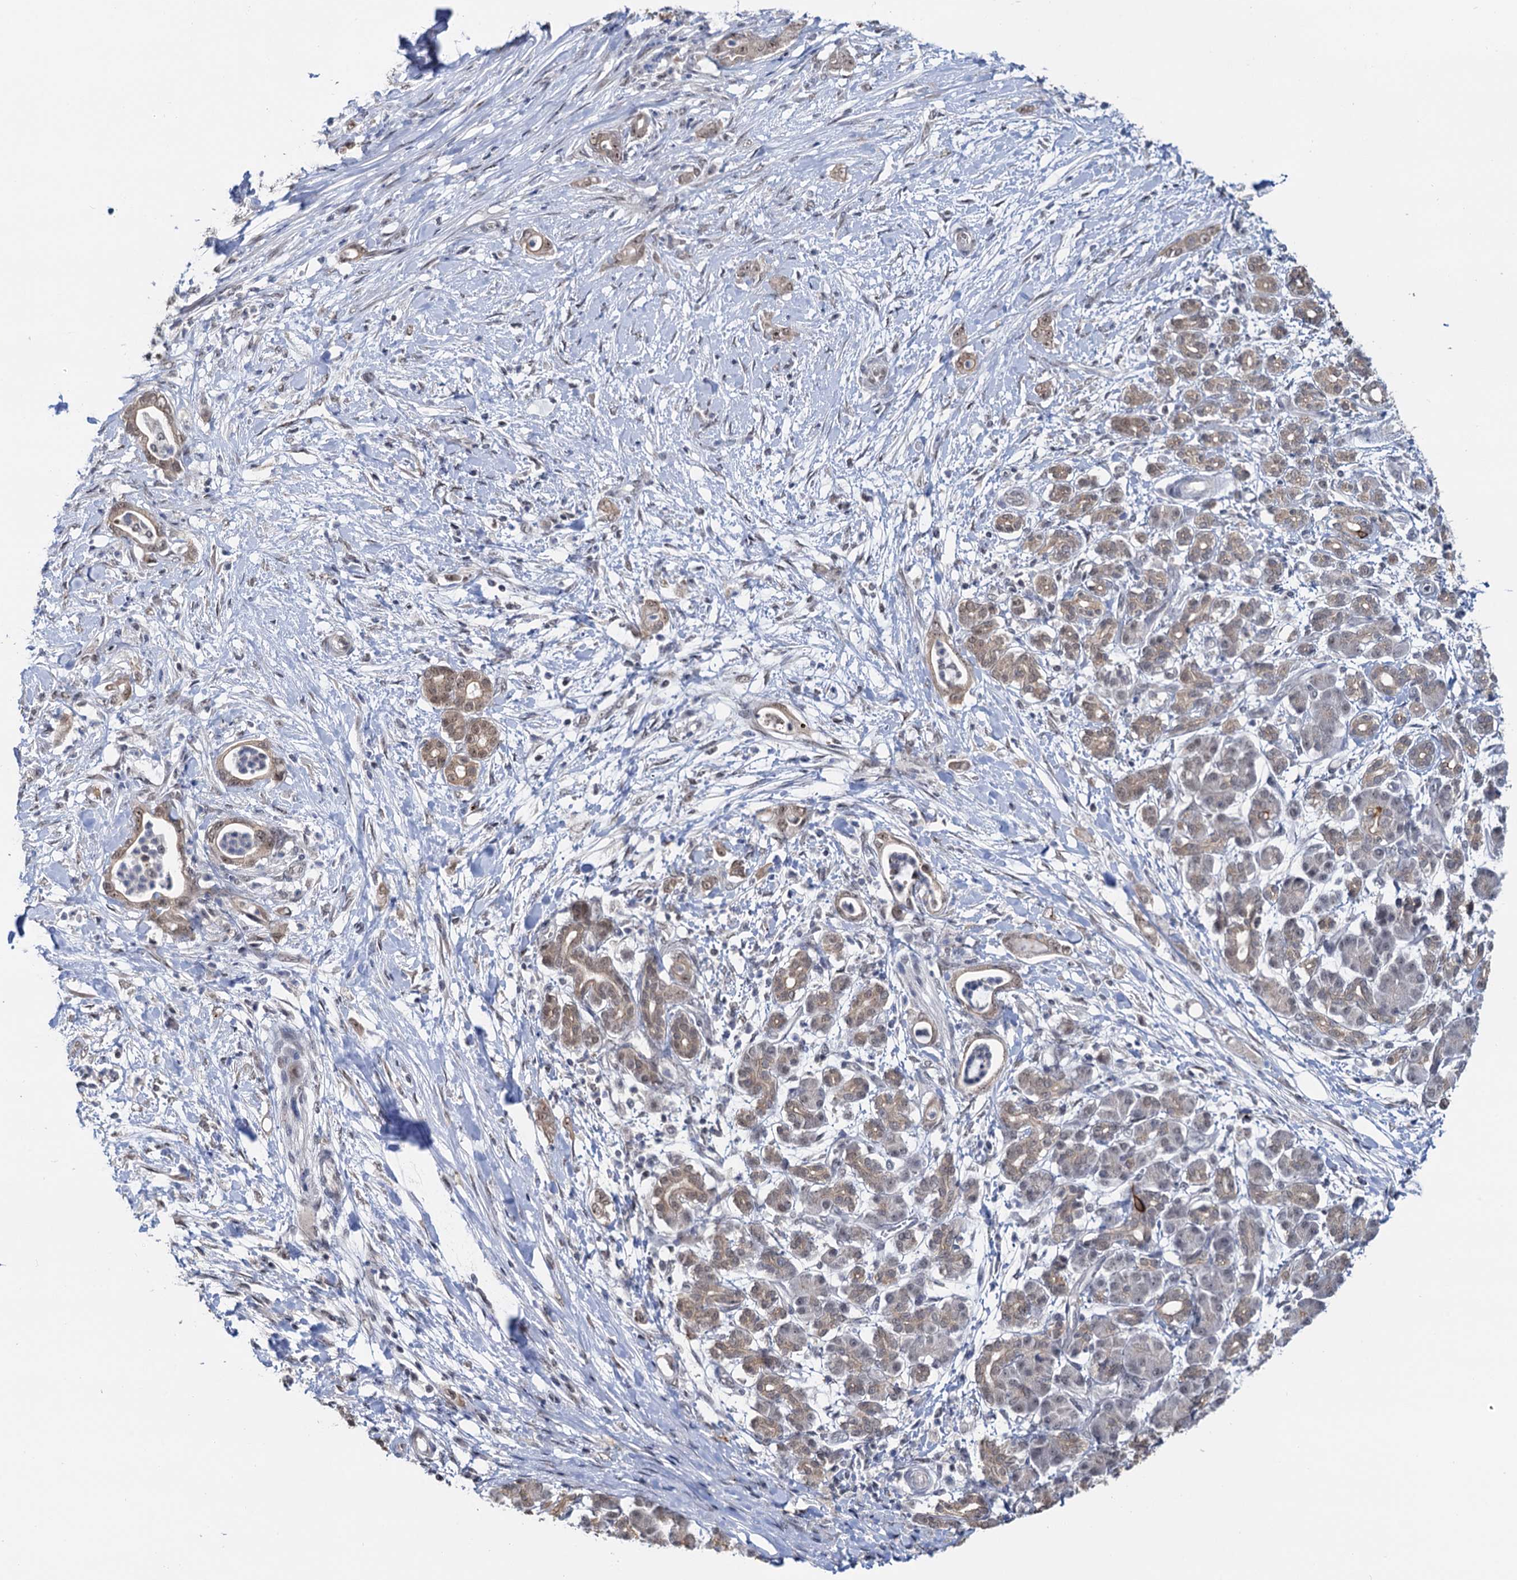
{"staining": {"intensity": "weak", "quantity": "25%-75%", "location": "cytoplasmic/membranous,nuclear"}, "tissue": "pancreatic cancer", "cell_type": "Tumor cells", "image_type": "cancer", "snomed": [{"axis": "morphology", "description": "Adenocarcinoma, NOS"}, {"axis": "topography", "description": "Pancreas"}], "caption": "A high-resolution photomicrograph shows immunohistochemistry (IHC) staining of pancreatic cancer (adenocarcinoma), which reveals weak cytoplasmic/membranous and nuclear positivity in approximately 25%-75% of tumor cells.", "gene": "NAT10", "patient": {"sex": "female", "age": 55}}